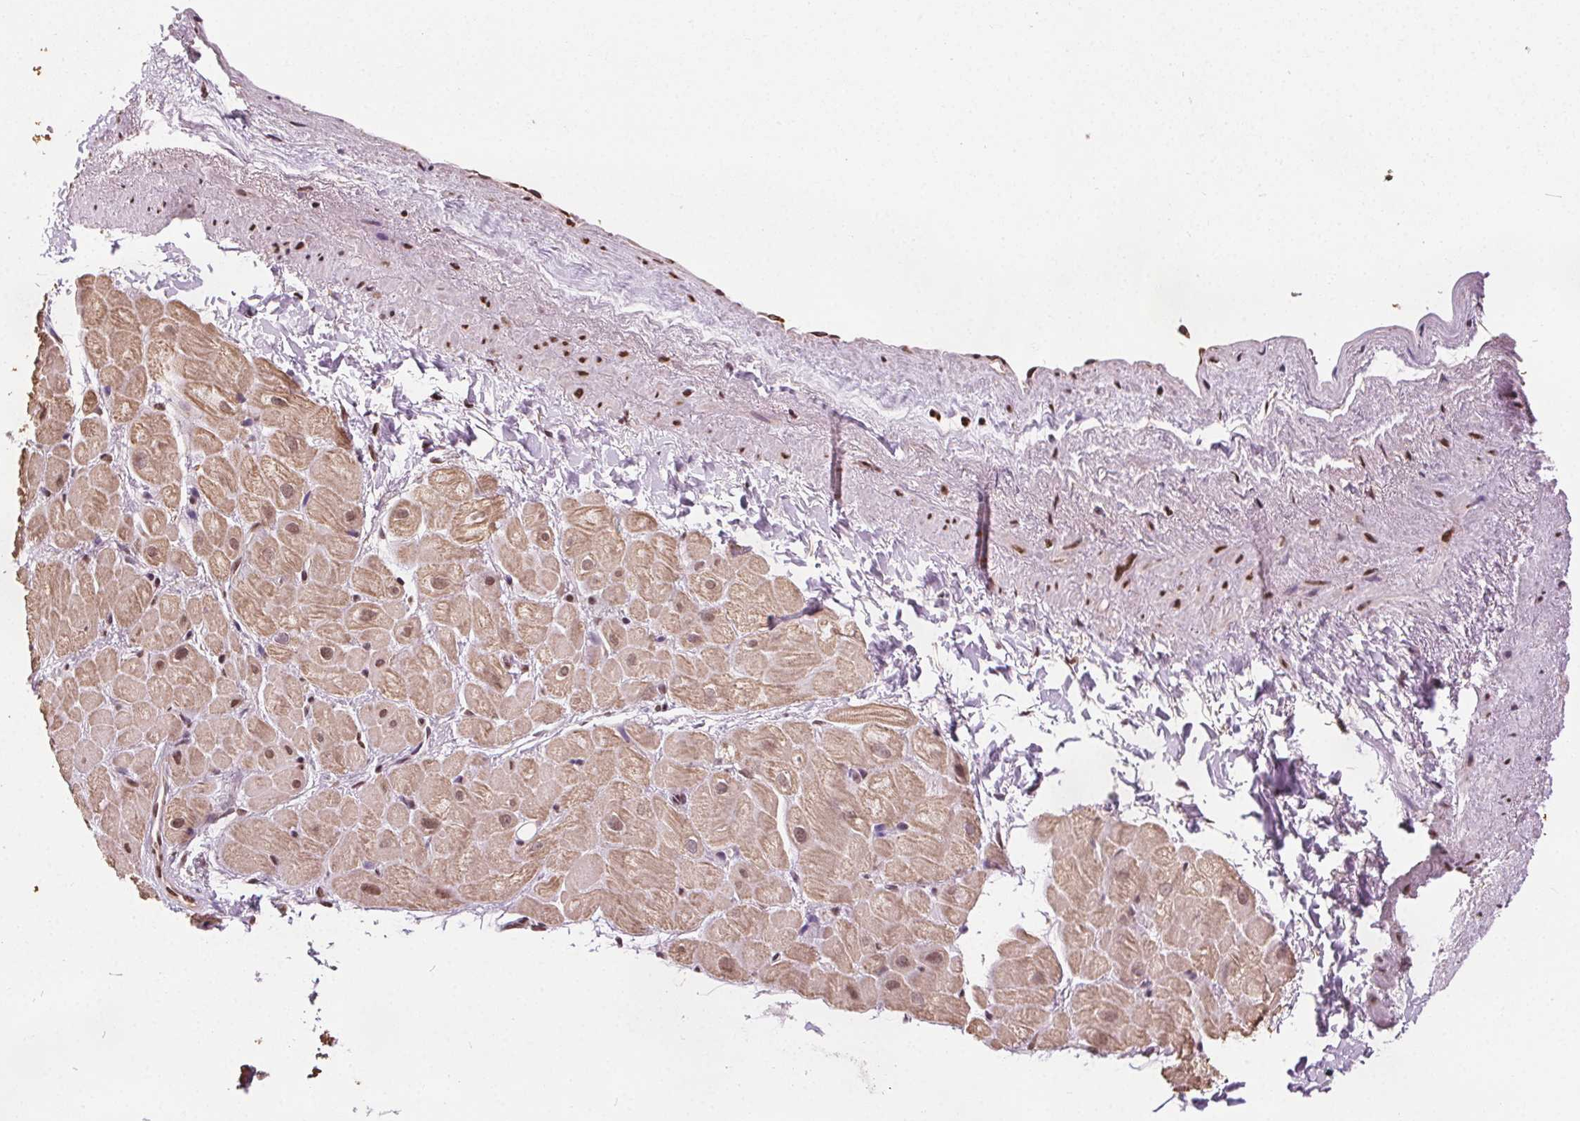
{"staining": {"intensity": "weak", "quantity": ">75%", "location": "cytoplasmic/membranous,nuclear"}, "tissue": "heart muscle", "cell_type": "Cardiomyocytes", "image_type": "normal", "snomed": [{"axis": "morphology", "description": "Normal tissue, NOS"}, {"axis": "topography", "description": "Heart"}], "caption": "Immunohistochemical staining of unremarkable heart muscle demonstrates >75% levels of weak cytoplasmic/membranous,nuclear protein staining in approximately >75% of cardiomyocytes.", "gene": "ISLR2", "patient": {"sex": "male", "age": 62}}